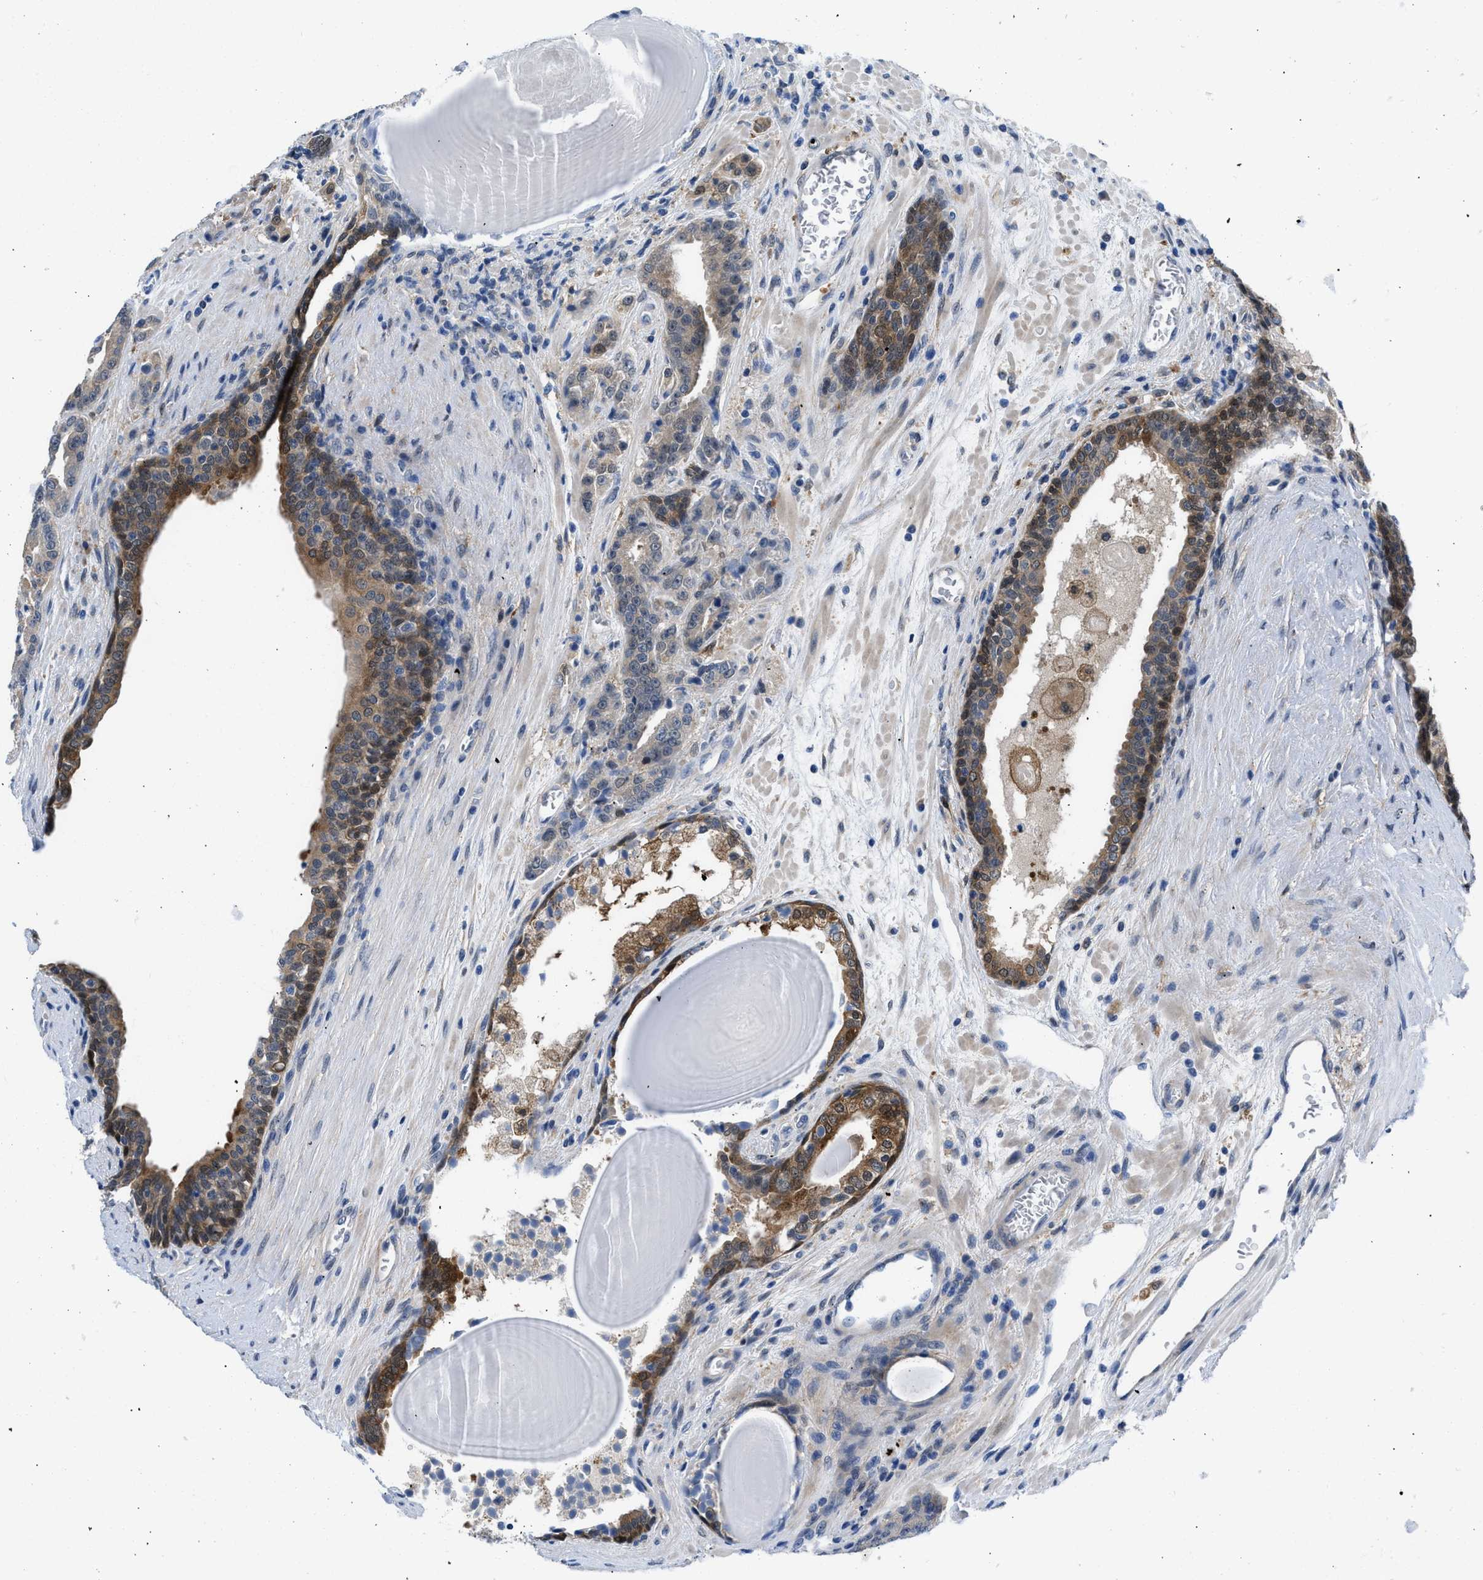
{"staining": {"intensity": "moderate", "quantity": "25%-75%", "location": "cytoplasmic/membranous"}, "tissue": "prostate cancer", "cell_type": "Tumor cells", "image_type": "cancer", "snomed": [{"axis": "morphology", "description": "Adenocarcinoma, High grade"}, {"axis": "topography", "description": "Prostate"}], "caption": "DAB immunohistochemical staining of human prostate cancer displays moderate cytoplasmic/membranous protein positivity in approximately 25%-75% of tumor cells. (DAB IHC with brightfield microscopy, high magnification).", "gene": "CBR1", "patient": {"sex": "male", "age": 60}}